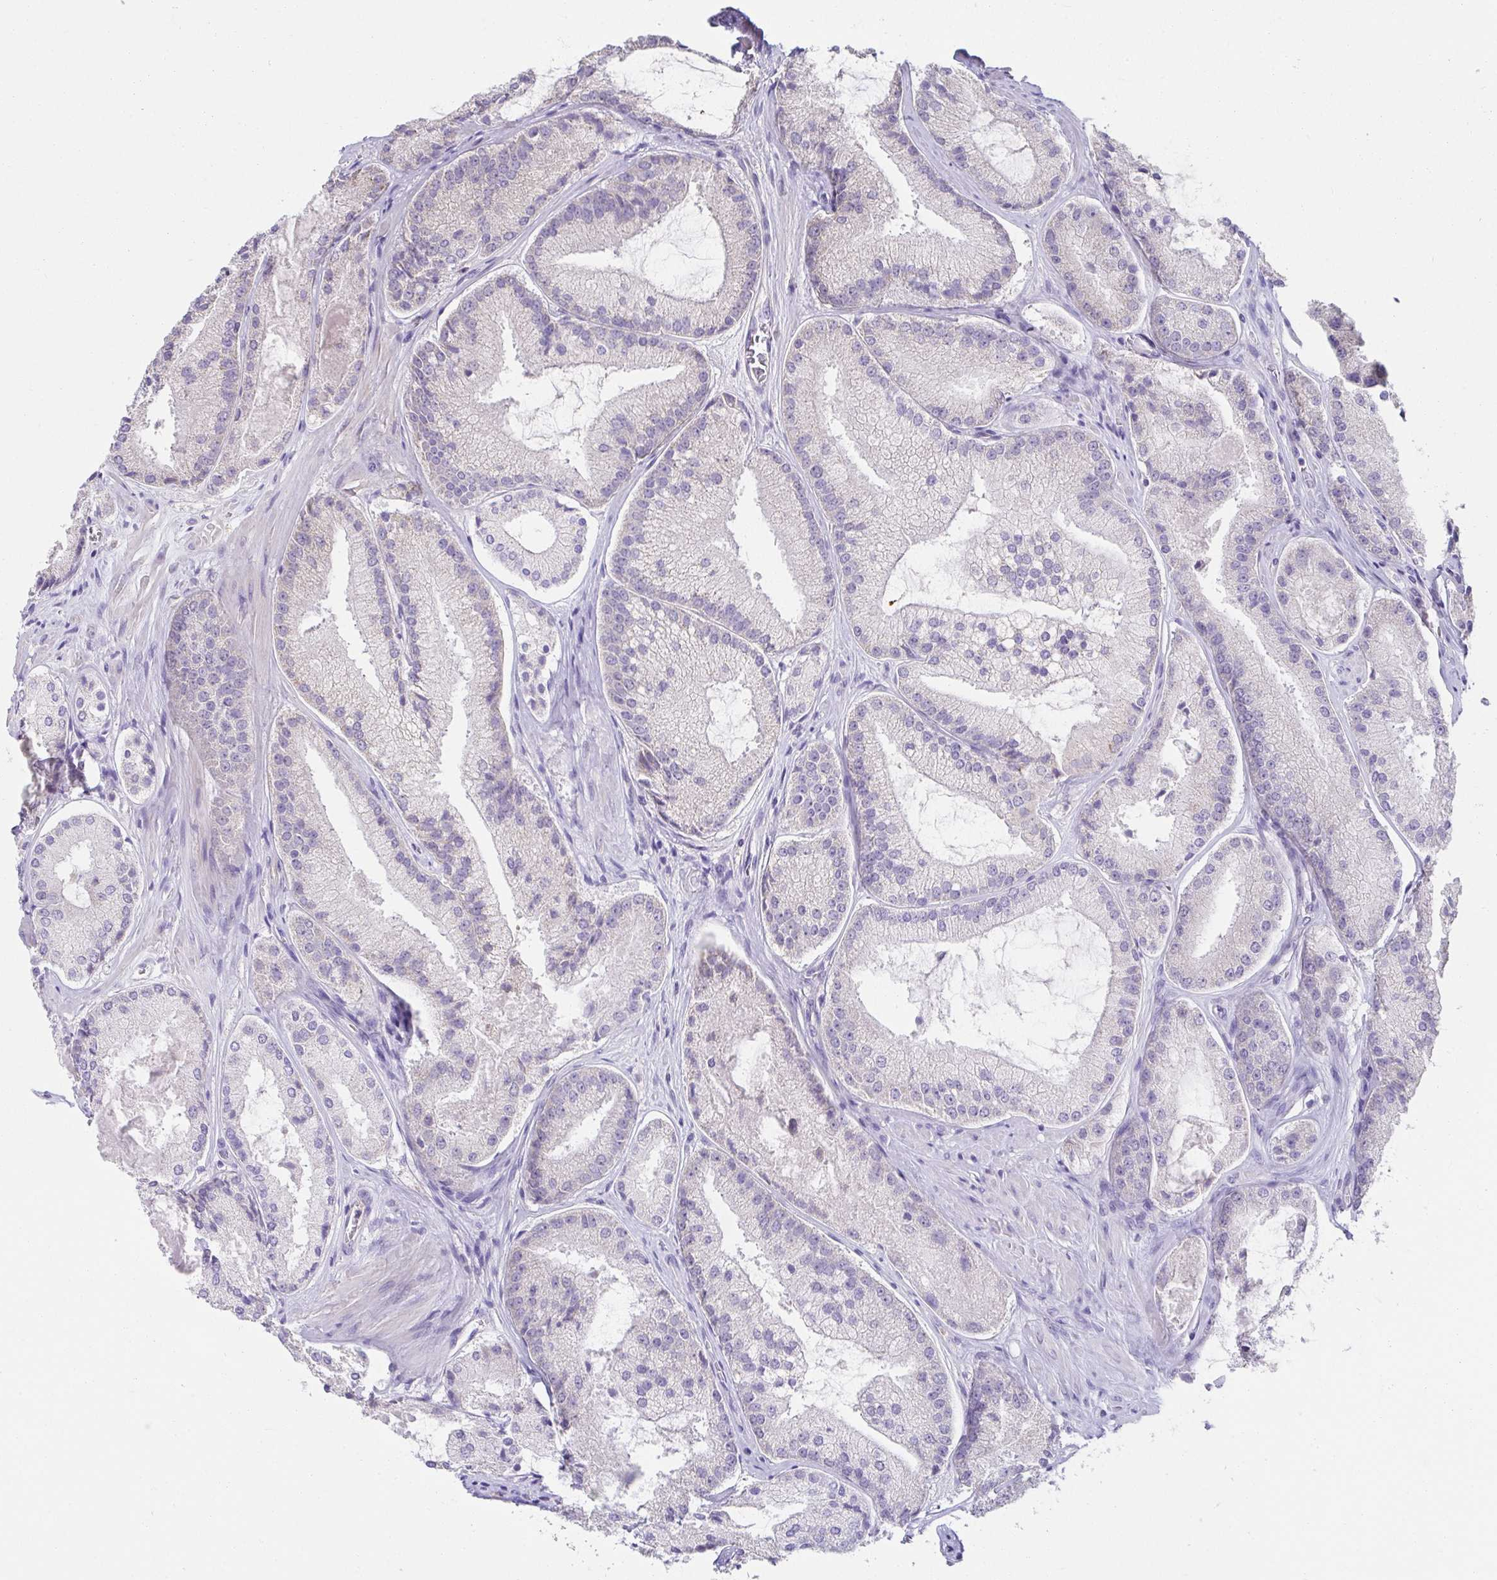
{"staining": {"intensity": "negative", "quantity": "none", "location": "none"}, "tissue": "prostate cancer", "cell_type": "Tumor cells", "image_type": "cancer", "snomed": [{"axis": "morphology", "description": "Adenocarcinoma, High grade"}, {"axis": "topography", "description": "Prostate"}], "caption": "DAB immunohistochemical staining of high-grade adenocarcinoma (prostate) demonstrates no significant staining in tumor cells. Brightfield microscopy of immunohistochemistry (IHC) stained with DAB (3,3'-diaminobenzidine) (brown) and hematoxylin (blue), captured at high magnification.", "gene": "CXCR1", "patient": {"sex": "male", "age": 73}}